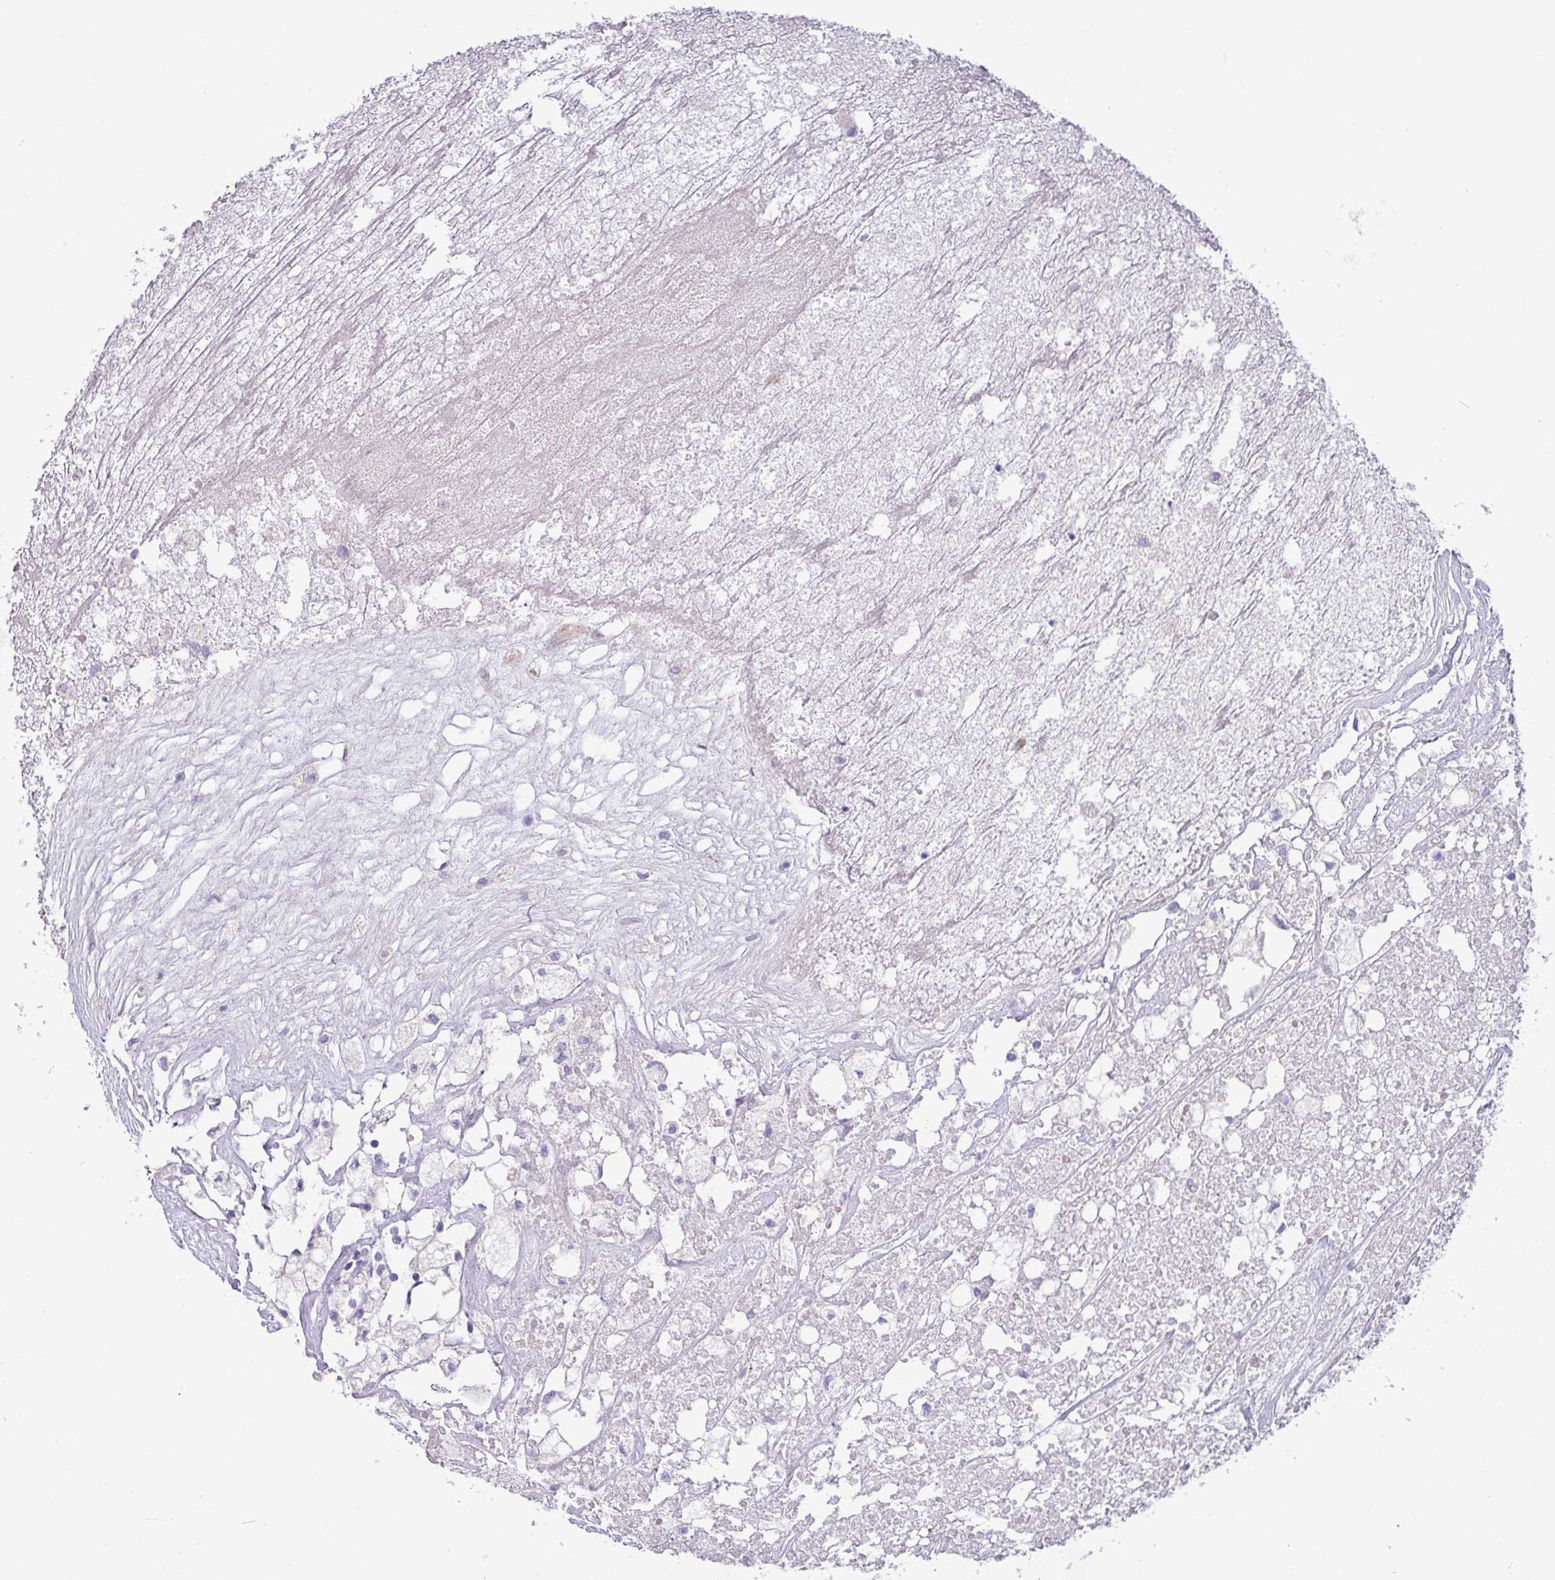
{"staining": {"intensity": "negative", "quantity": "none", "location": "none"}, "tissue": "renal cancer", "cell_type": "Tumor cells", "image_type": "cancer", "snomed": [{"axis": "morphology", "description": "Adenocarcinoma, NOS"}, {"axis": "topography", "description": "Kidney"}], "caption": "This is a image of immunohistochemistry staining of renal adenocarcinoma, which shows no staining in tumor cells.", "gene": "IRGC", "patient": {"sex": "male", "age": 59}}